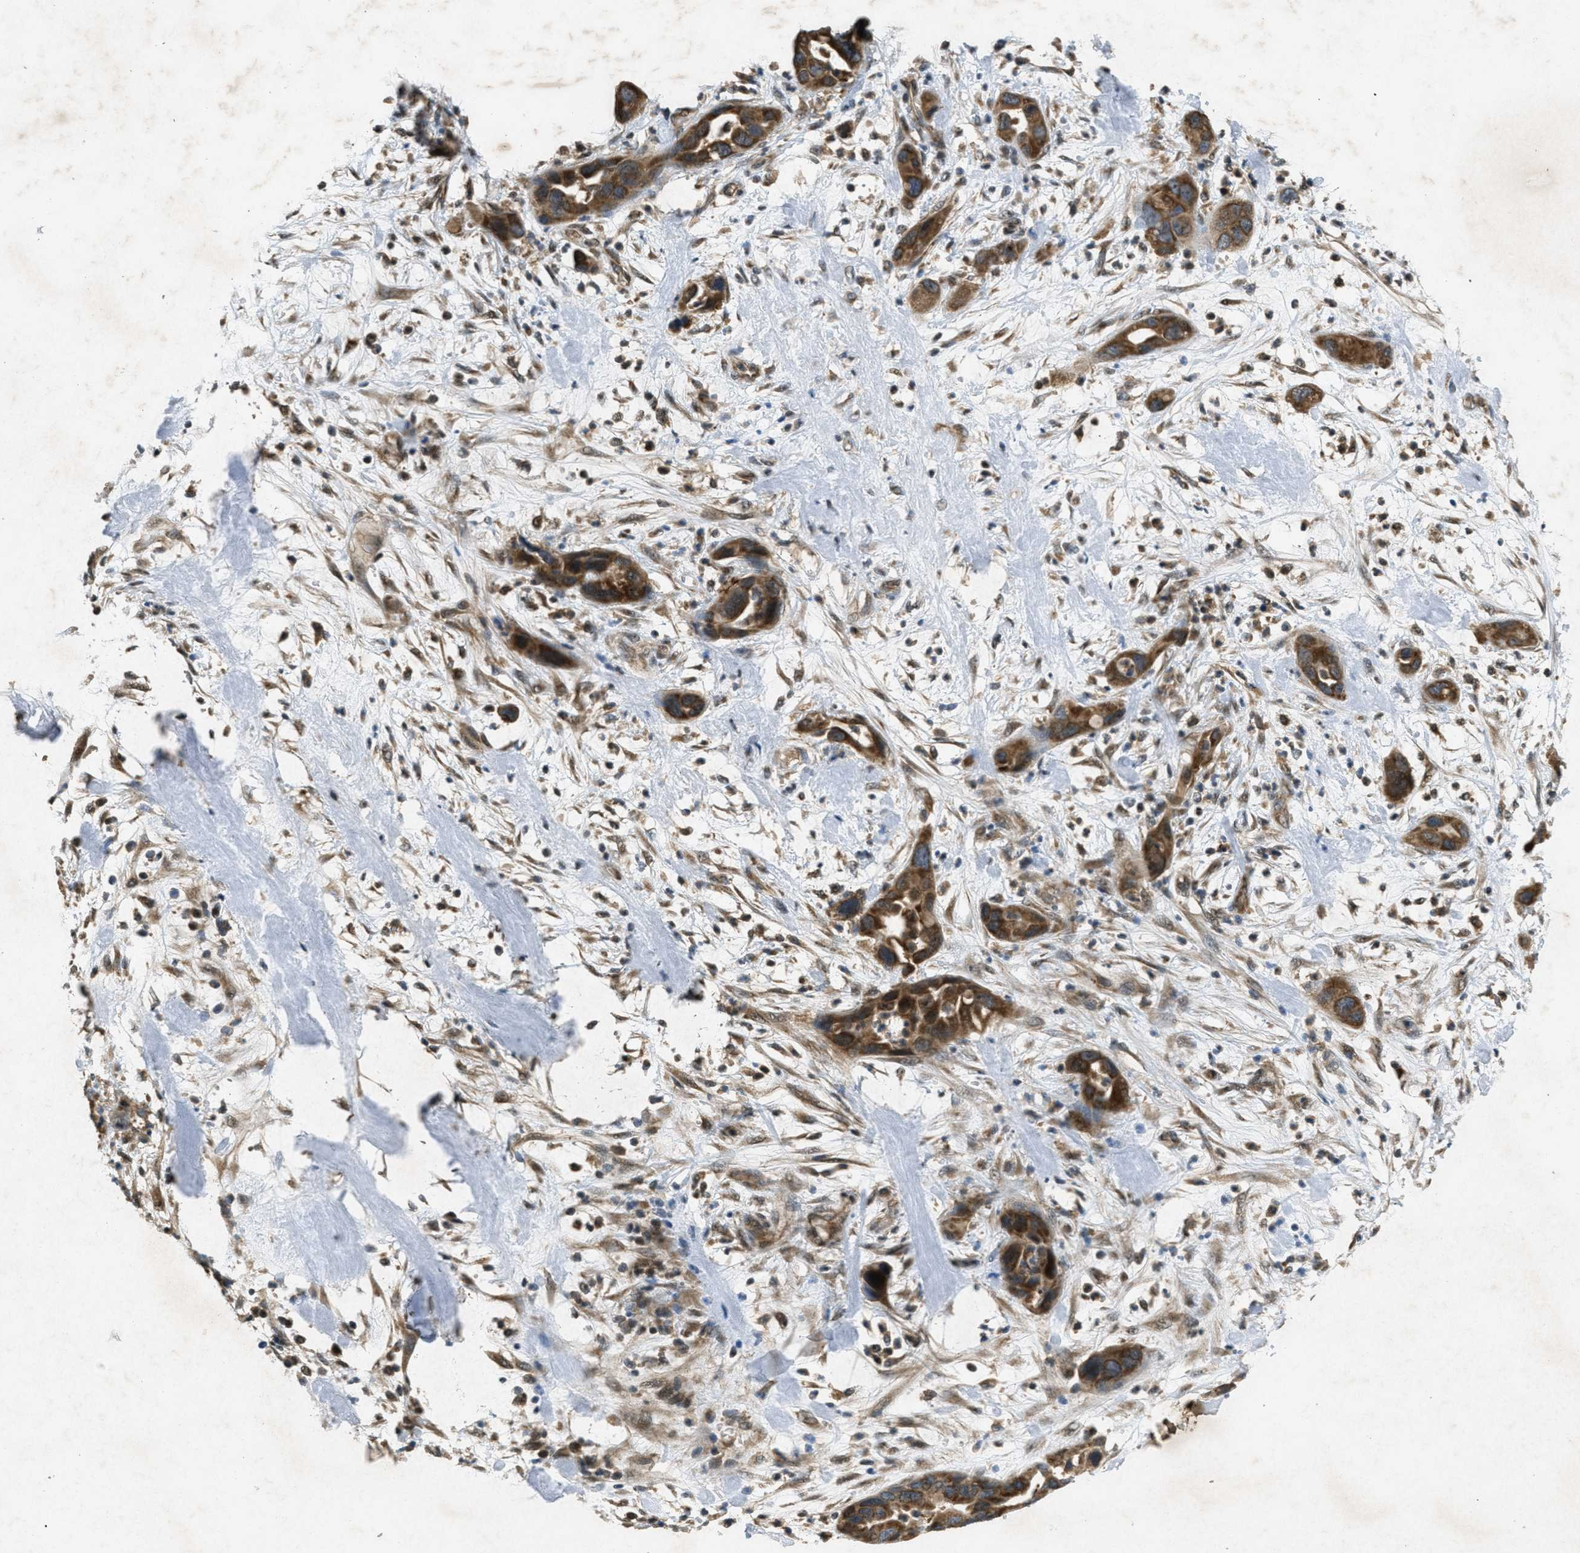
{"staining": {"intensity": "strong", "quantity": ">75%", "location": "cytoplasmic/membranous"}, "tissue": "pancreatic cancer", "cell_type": "Tumor cells", "image_type": "cancer", "snomed": [{"axis": "morphology", "description": "Adenocarcinoma, NOS"}, {"axis": "topography", "description": "Pancreas"}], "caption": "Strong cytoplasmic/membranous protein expression is appreciated in about >75% of tumor cells in pancreatic adenocarcinoma.", "gene": "PPP1R15A", "patient": {"sex": "female", "age": 71}}